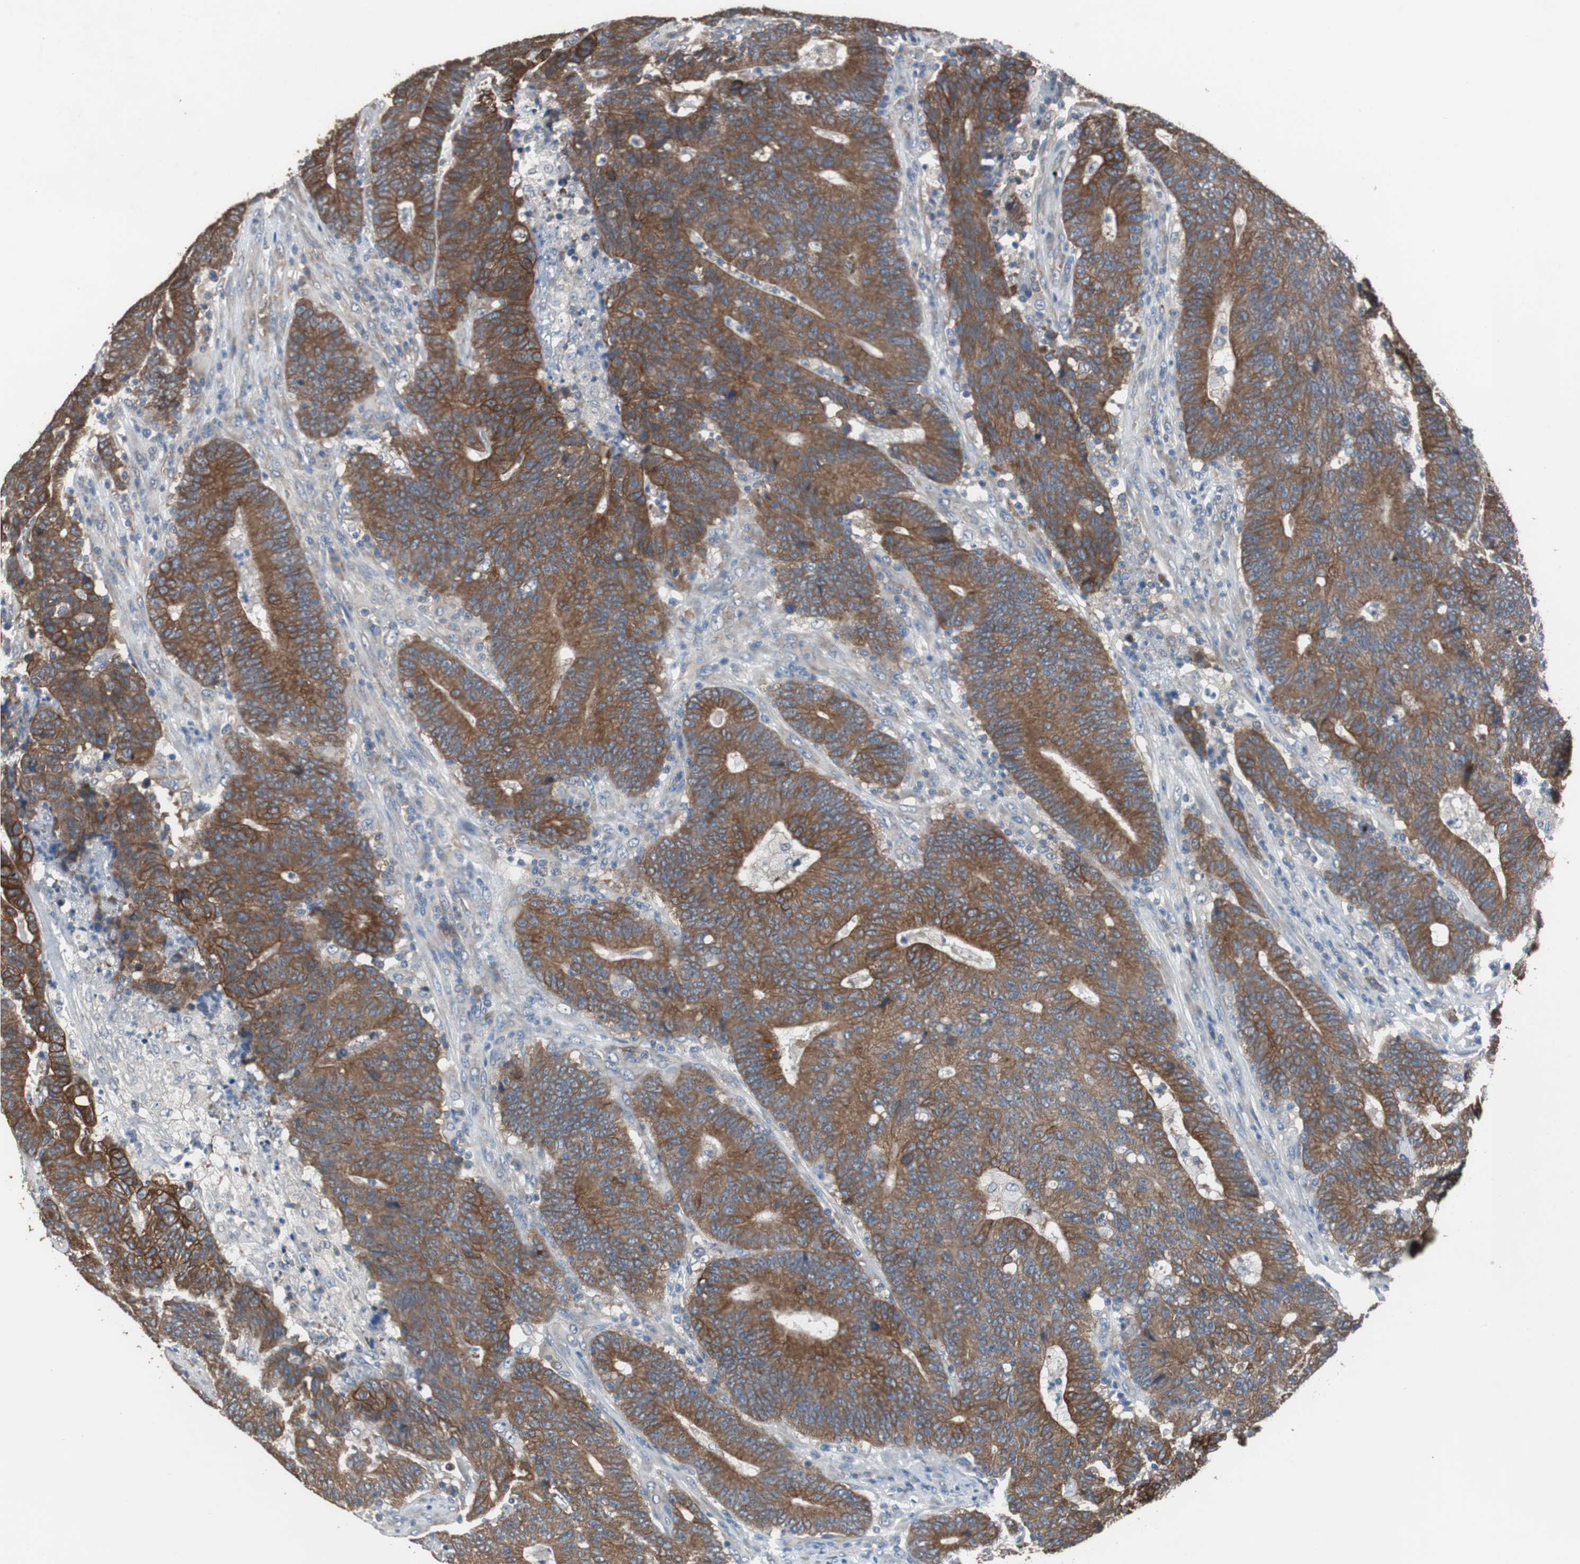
{"staining": {"intensity": "strong", "quantity": ">75%", "location": "cytoplasmic/membranous"}, "tissue": "colorectal cancer", "cell_type": "Tumor cells", "image_type": "cancer", "snomed": [{"axis": "morphology", "description": "Normal tissue, NOS"}, {"axis": "morphology", "description": "Adenocarcinoma, NOS"}, {"axis": "topography", "description": "Colon"}], "caption": "A histopathology image of colorectal cancer (adenocarcinoma) stained for a protein displays strong cytoplasmic/membranous brown staining in tumor cells.", "gene": "USP10", "patient": {"sex": "female", "age": 75}}